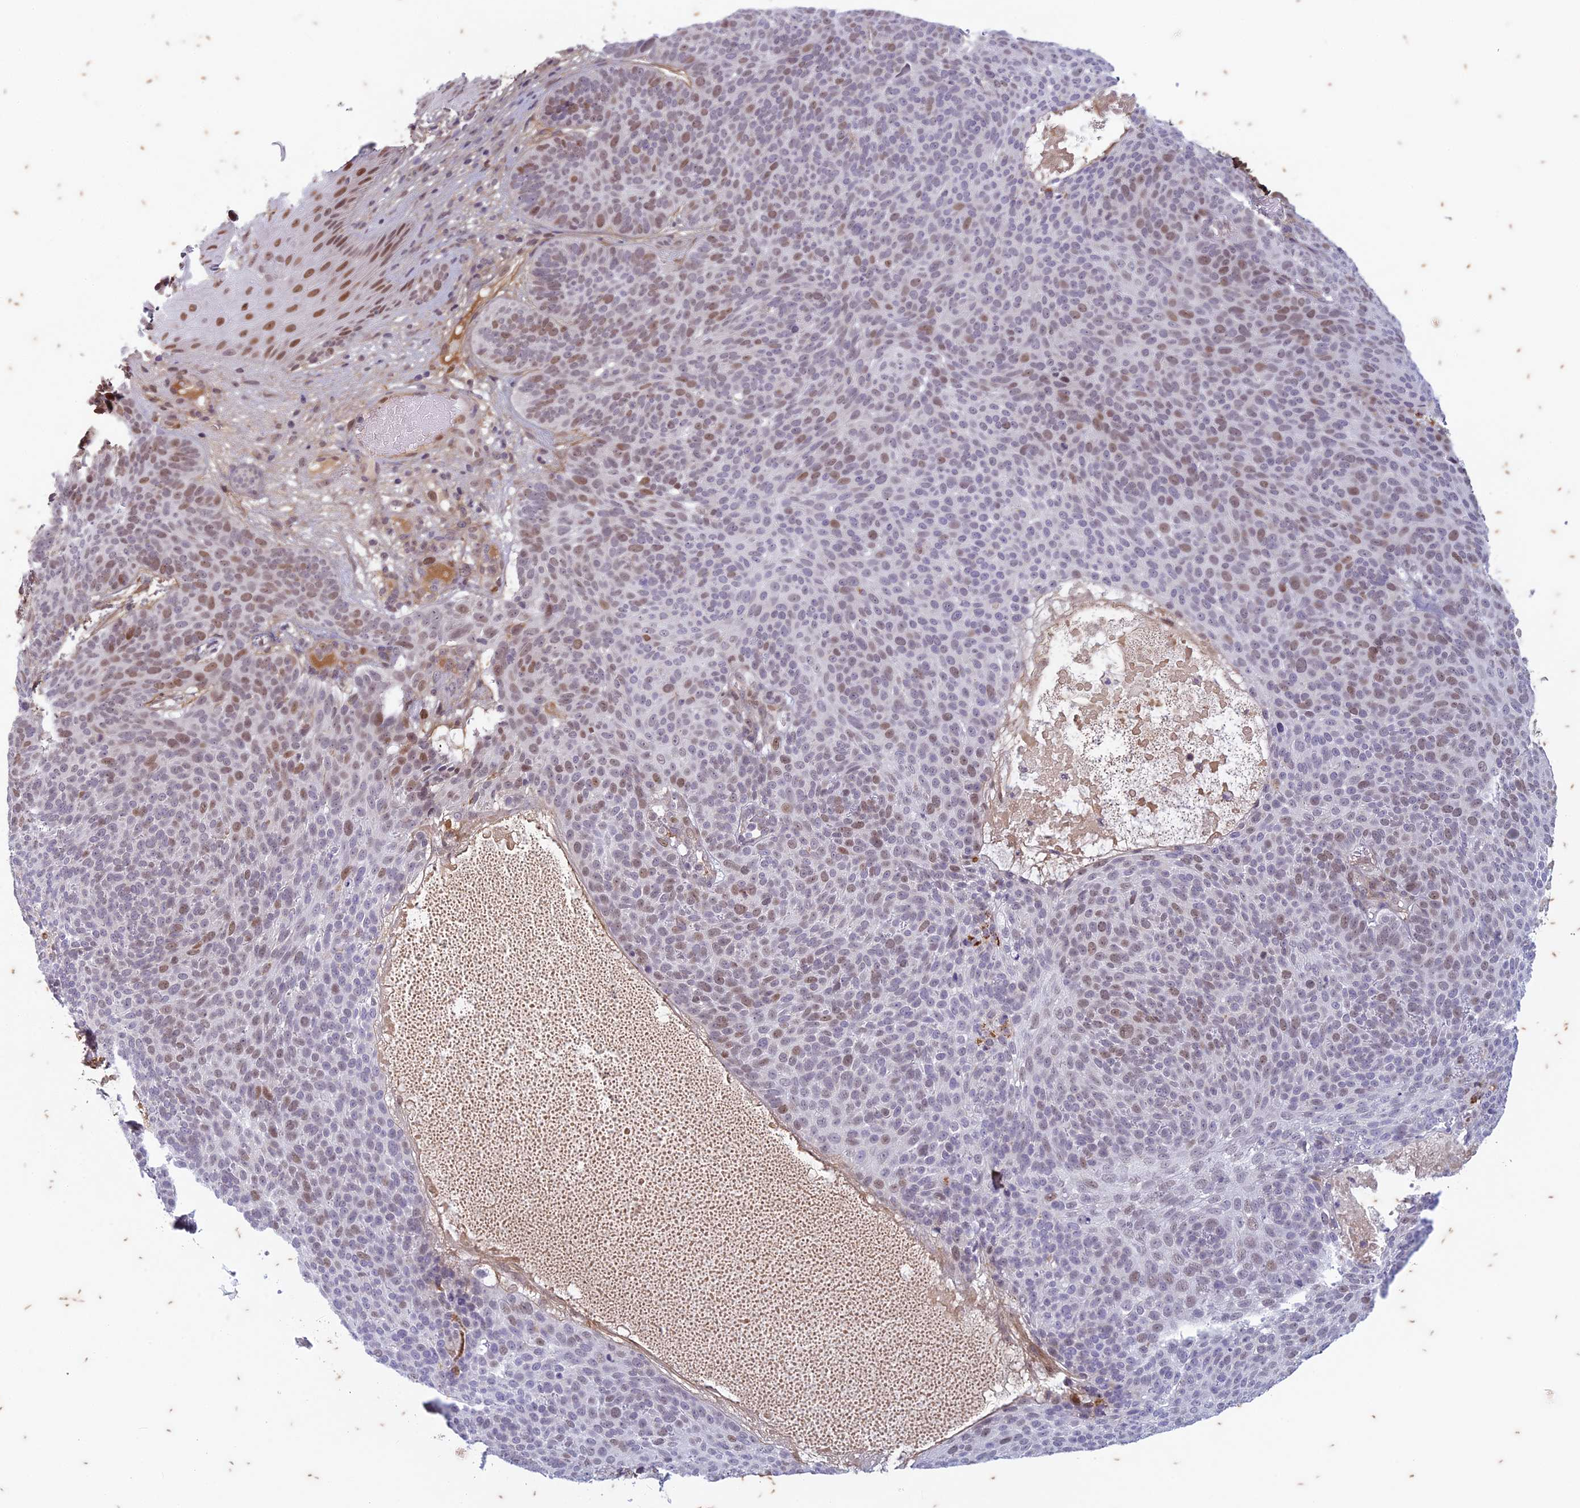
{"staining": {"intensity": "moderate", "quantity": "25%-75%", "location": "nuclear"}, "tissue": "skin cancer", "cell_type": "Tumor cells", "image_type": "cancer", "snomed": [{"axis": "morphology", "description": "Basal cell carcinoma"}, {"axis": "topography", "description": "Skin"}], "caption": "Immunohistochemical staining of human basal cell carcinoma (skin) reveals moderate nuclear protein staining in approximately 25%-75% of tumor cells.", "gene": "PABPN1L", "patient": {"sex": "male", "age": 85}}